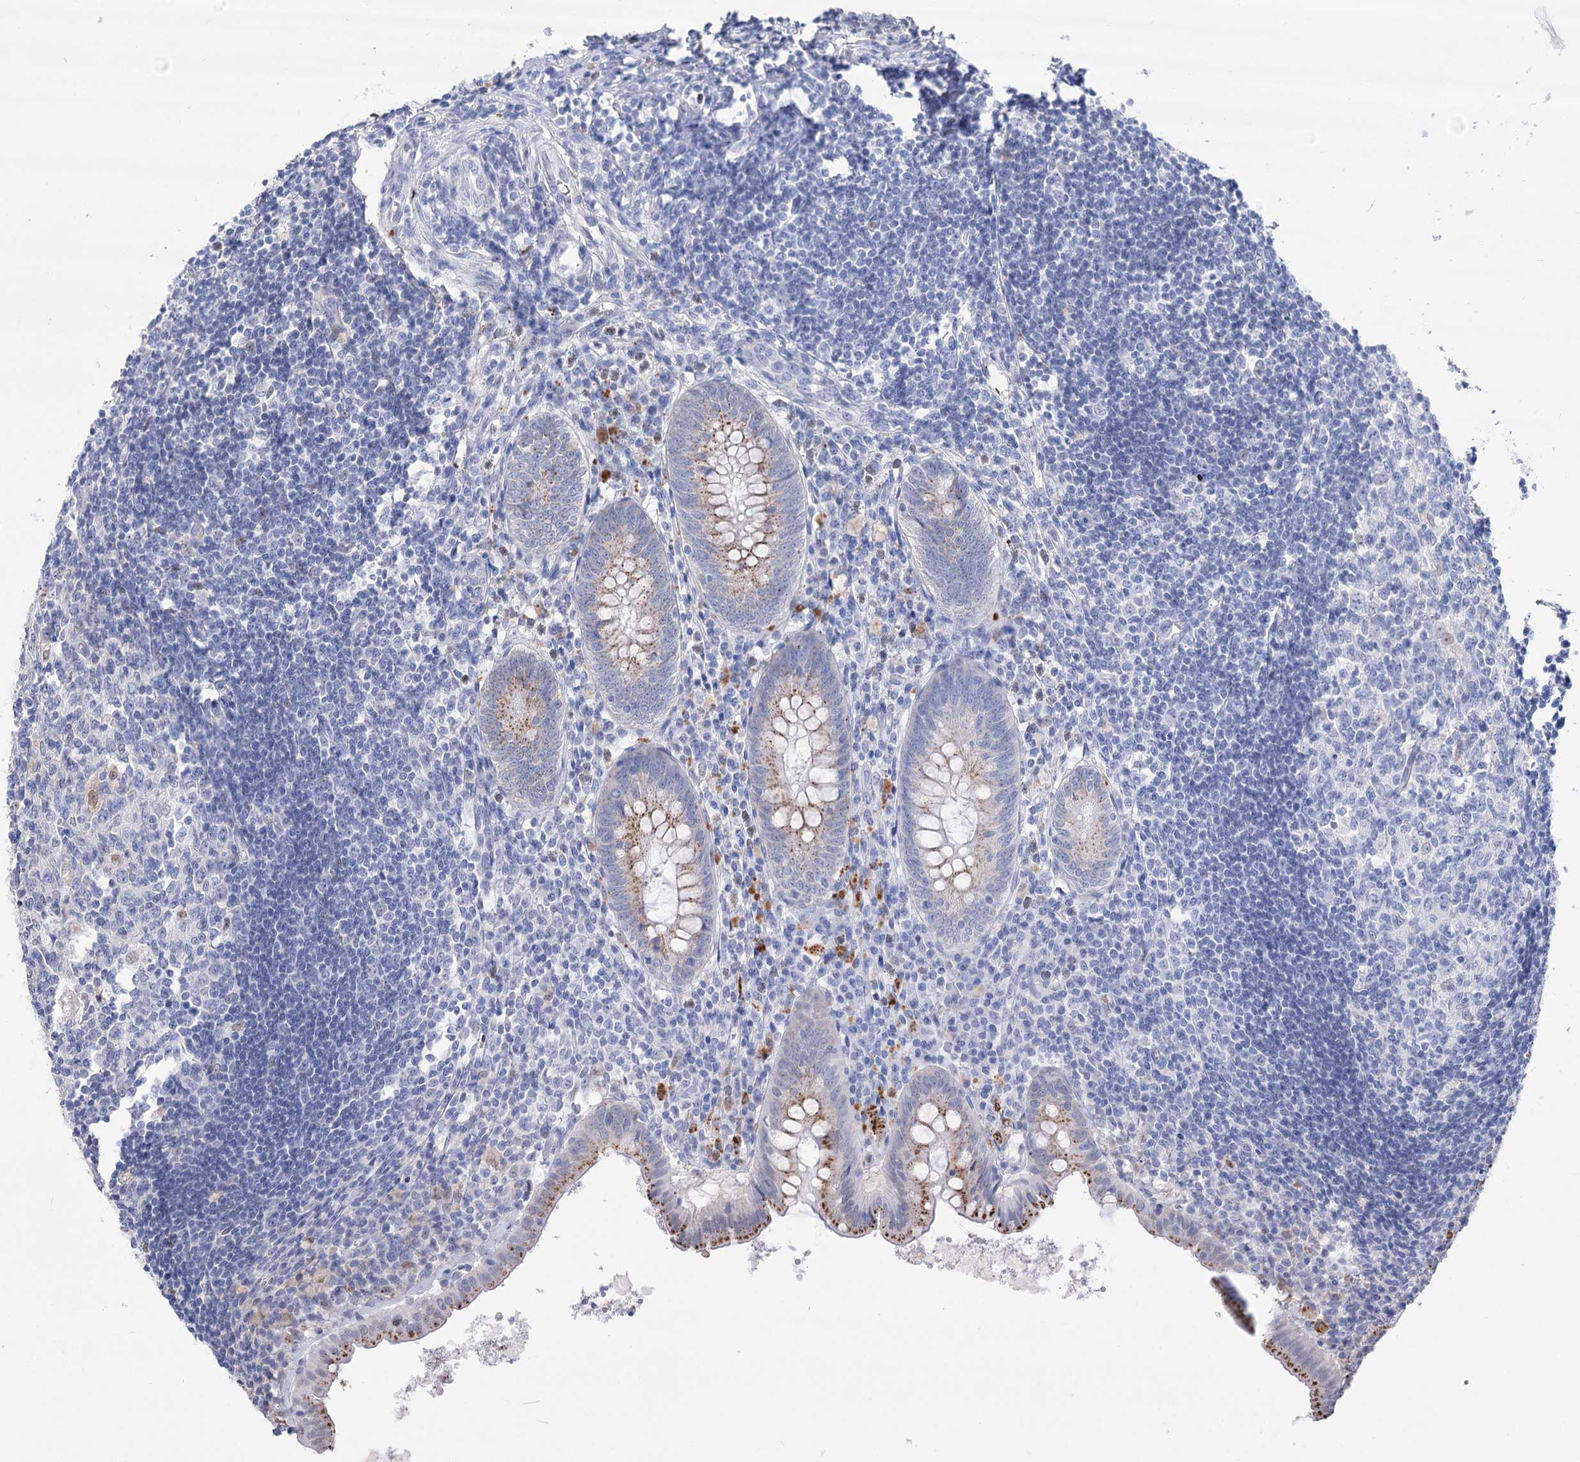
{"staining": {"intensity": "moderate", "quantity": "25%-75%", "location": "cytoplasmic/membranous"}, "tissue": "appendix", "cell_type": "Glandular cells", "image_type": "normal", "snomed": [{"axis": "morphology", "description": "Normal tissue, NOS"}, {"axis": "topography", "description": "Appendix"}], "caption": "An immunohistochemistry (IHC) histopathology image of unremarkable tissue is shown. Protein staining in brown shows moderate cytoplasmic/membranous positivity in appendix within glandular cells.", "gene": "SIAE", "patient": {"sex": "female", "age": 54}}